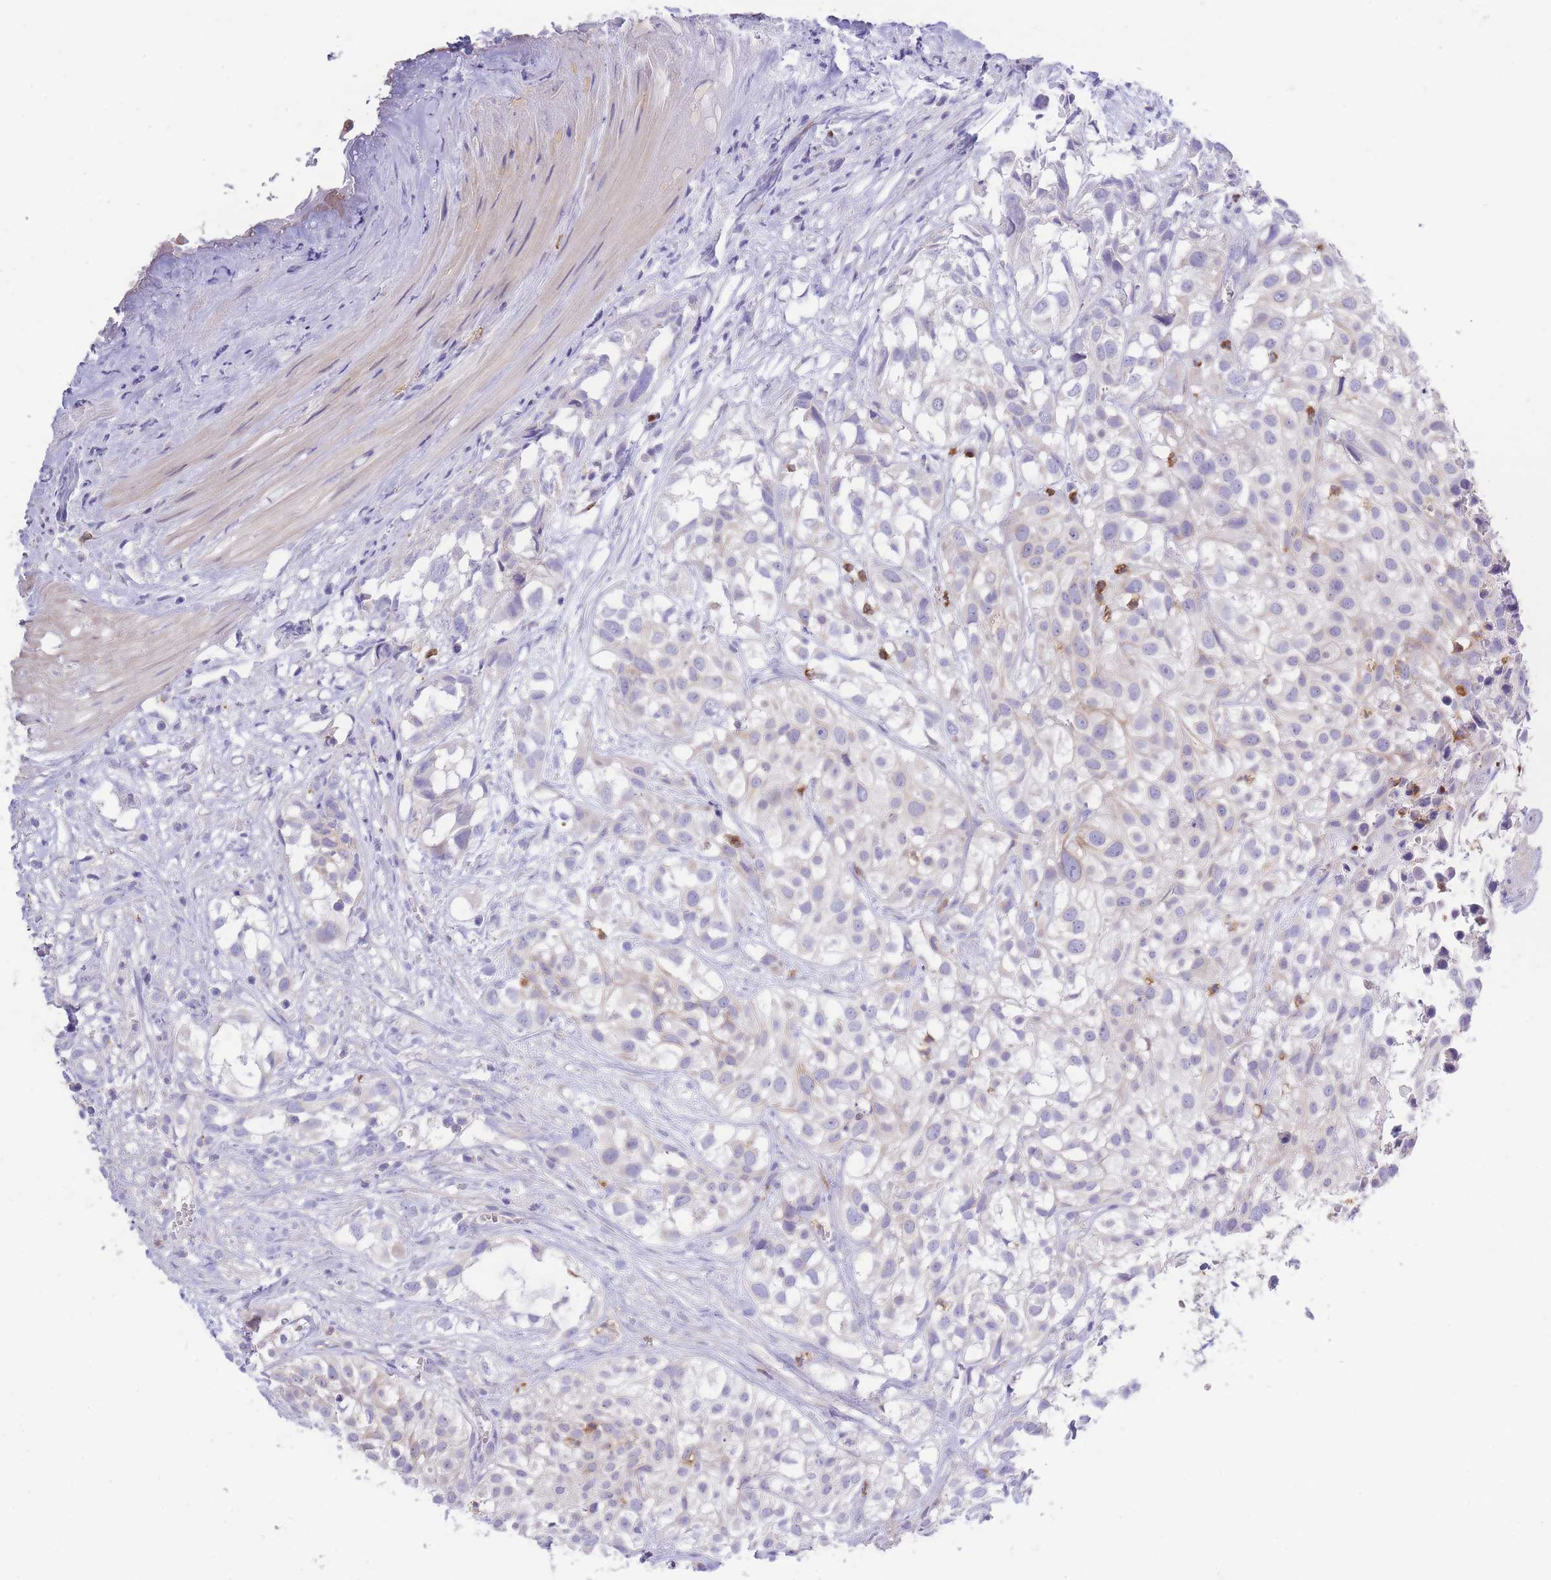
{"staining": {"intensity": "negative", "quantity": "none", "location": "none"}, "tissue": "urothelial cancer", "cell_type": "Tumor cells", "image_type": "cancer", "snomed": [{"axis": "morphology", "description": "Urothelial carcinoma, High grade"}, {"axis": "topography", "description": "Urinary bladder"}], "caption": "This is a image of IHC staining of urothelial cancer, which shows no expression in tumor cells.", "gene": "CENPM", "patient": {"sex": "male", "age": 56}}